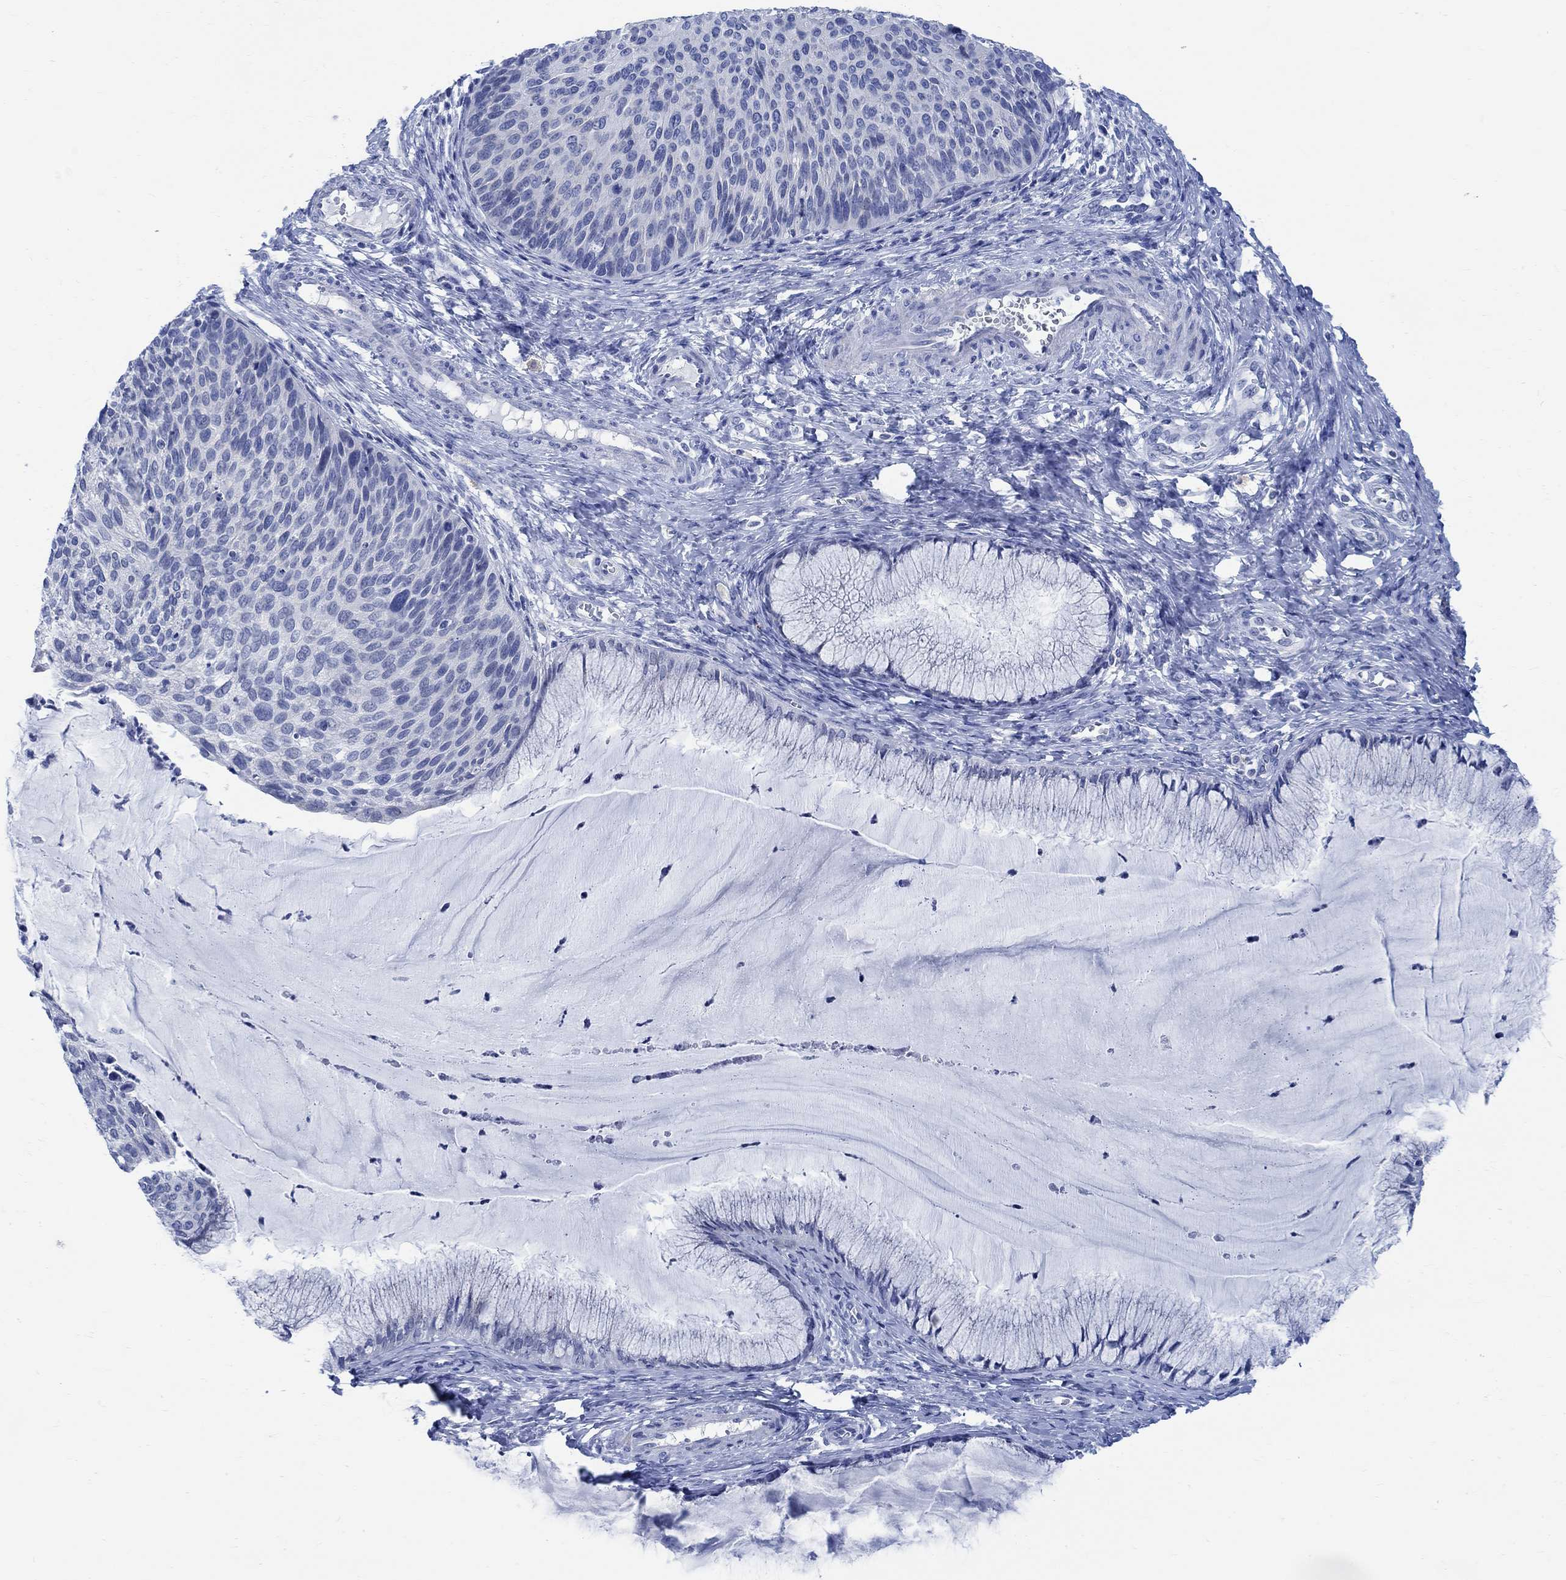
{"staining": {"intensity": "negative", "quantity": "none", "location": "none"}, "tissue": "cervical cancer", "cell_type": "Tumor cells", "image_type": "cancer", "snomed": [{"axis": "morphology", "description": "Squamous cell carcinoma, NOS"}, {"axis": "topography", "description": "Cervix"}], "caption": "Photomicrograph shows no protein staining in tumor cells of cervical cancer (squamous cell carcinoma) tissue.", "gene": "CAMK2N1", "patient": {"sex": "female", "age": 36}}